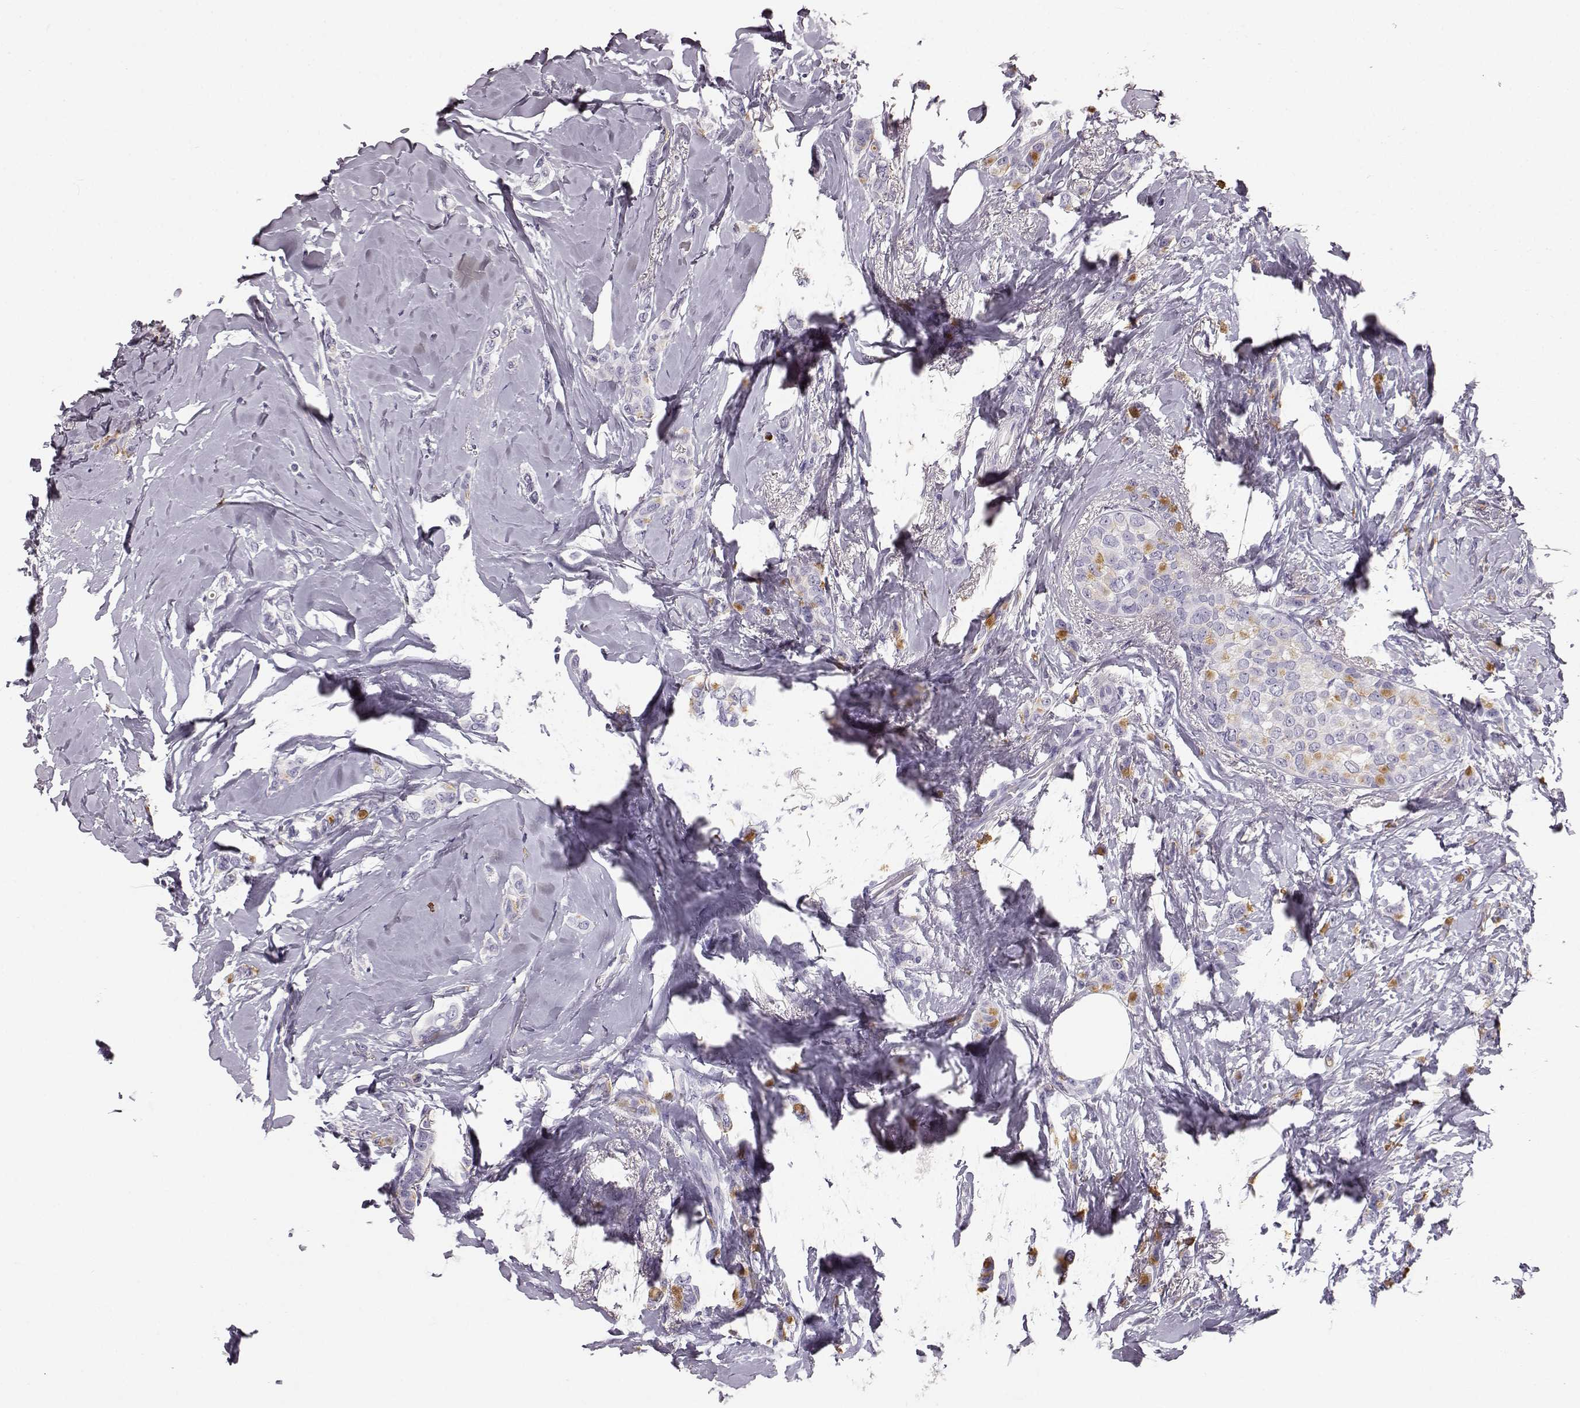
{"staining": {"intensity": "negative", "quantity": "none", "location": "none"}, "tissue": "breast cancer", "cell_type": "Tumor cells", "image_type": "cancer", "snomed": [{"axis": "morphology", "description": "Lobular carcinoma"}, {"axis": "topography", "description": "Breast"}], "caption": "IHC histopathology image of neoplastic tissue: breast lobular carcinoma stained with DAB demonstrates no significant protein staining in tumor cells. The staining is performed using DAB brown chromogen with nuclei counter-stained in using hematoxylin.", "gene": "NPTXR", "patient": {"sex": "female", "age": 66}}